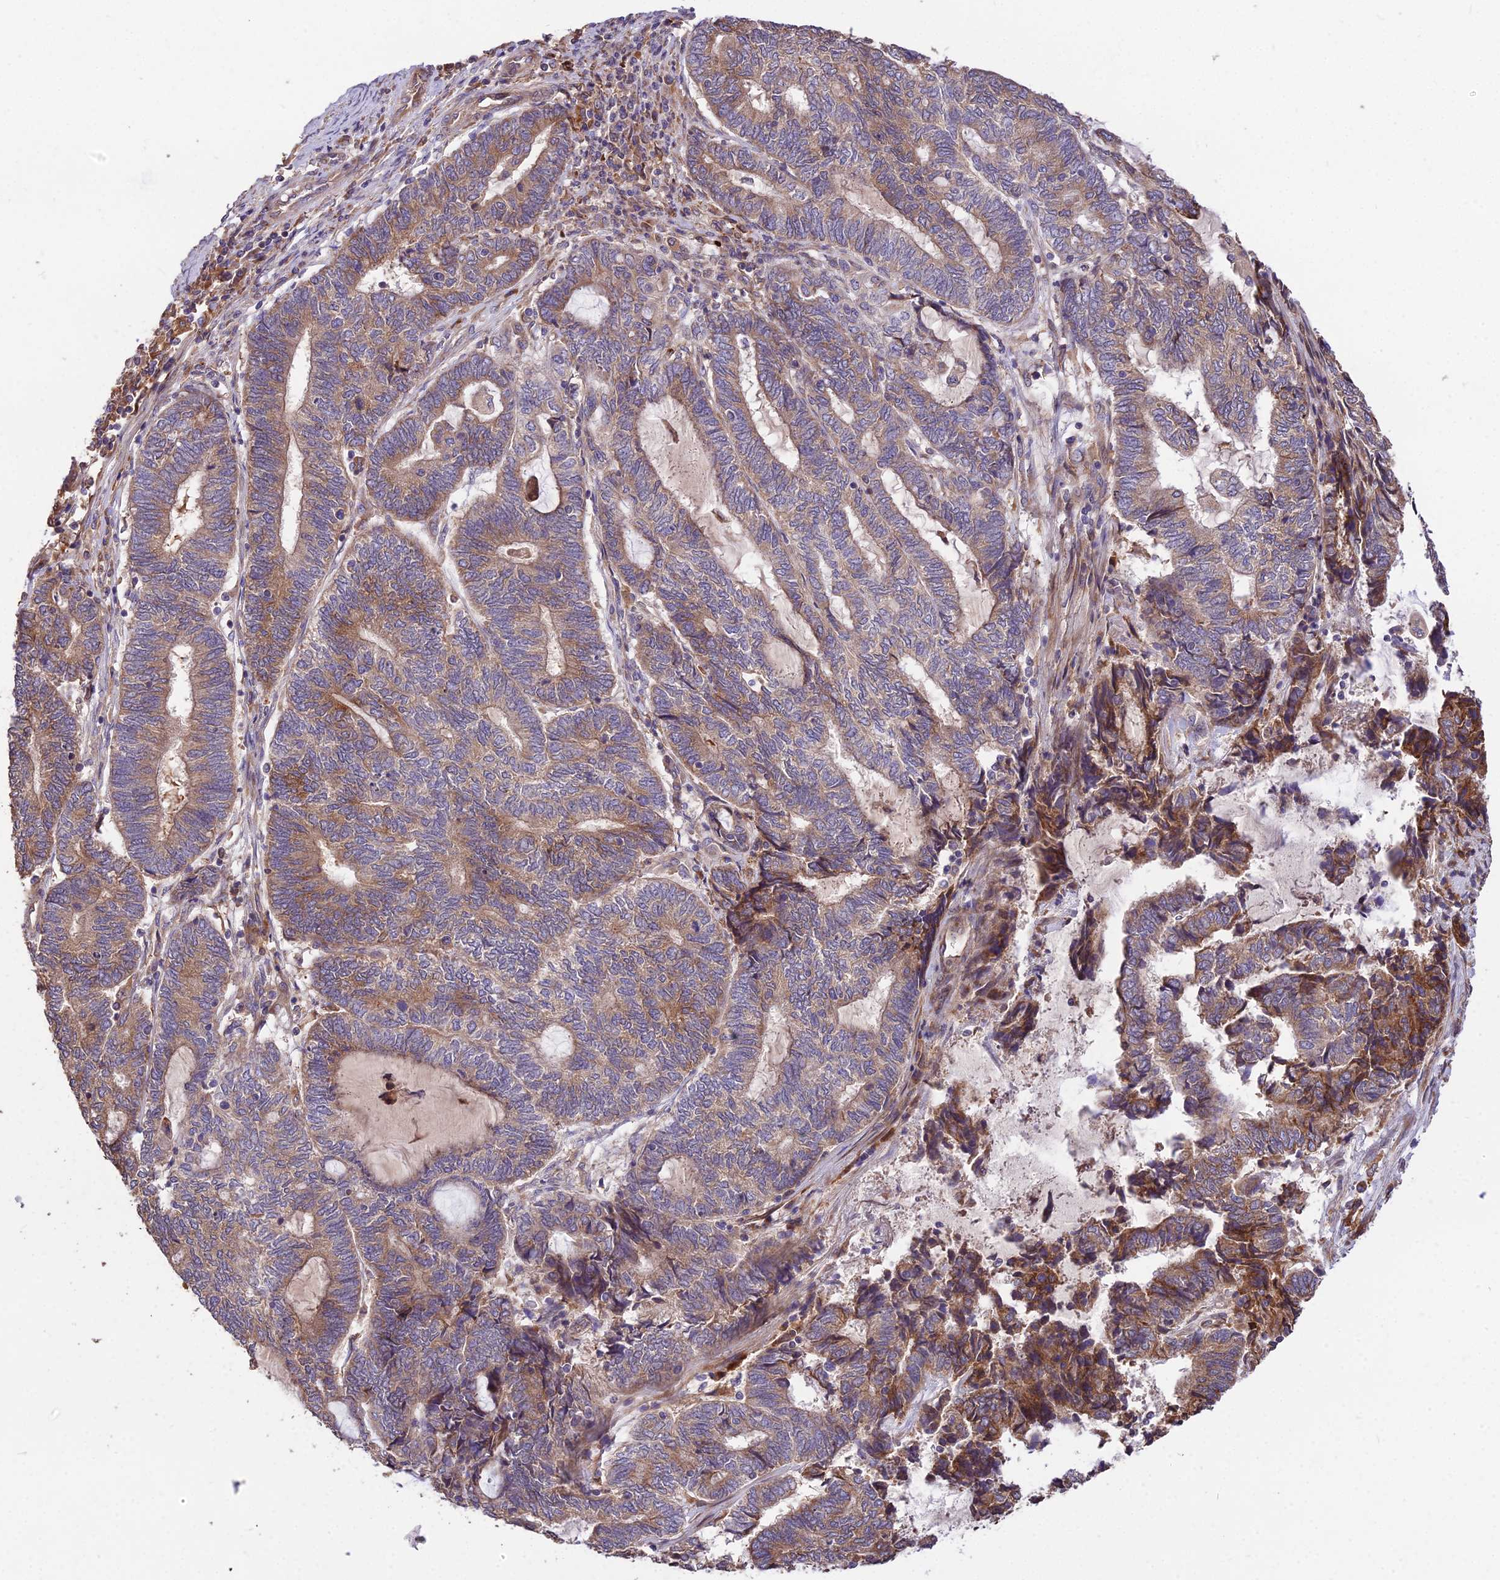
{"staining": {"intensity": "moderate", "quantity": ">75%", "location": "cytoplasmic/membranous"}, "tissue": "endometrial cancer", "cell_type": "Tumor cells", "image_type": "cancer", "snomed": [{"axis": "morphology", "description": "Adenocarcinoma, NOS"}, {"axis": "topography", "description": "Uterus"}, {"axis": "topography", "description": "Endometrium"}], "caption": "High-magnification brightfield microscopy of endometrial cancer stained with DAB (3,3'-diaminobenzidine) (brown) and counterstained with hematoxylin (blue). tumor cells exhibit moderate cytoplasmic/membranous staining is appreciated in about>75% of cells.", "gene": "ROCK1", "patient": {"sex": "female", "age": 70}}